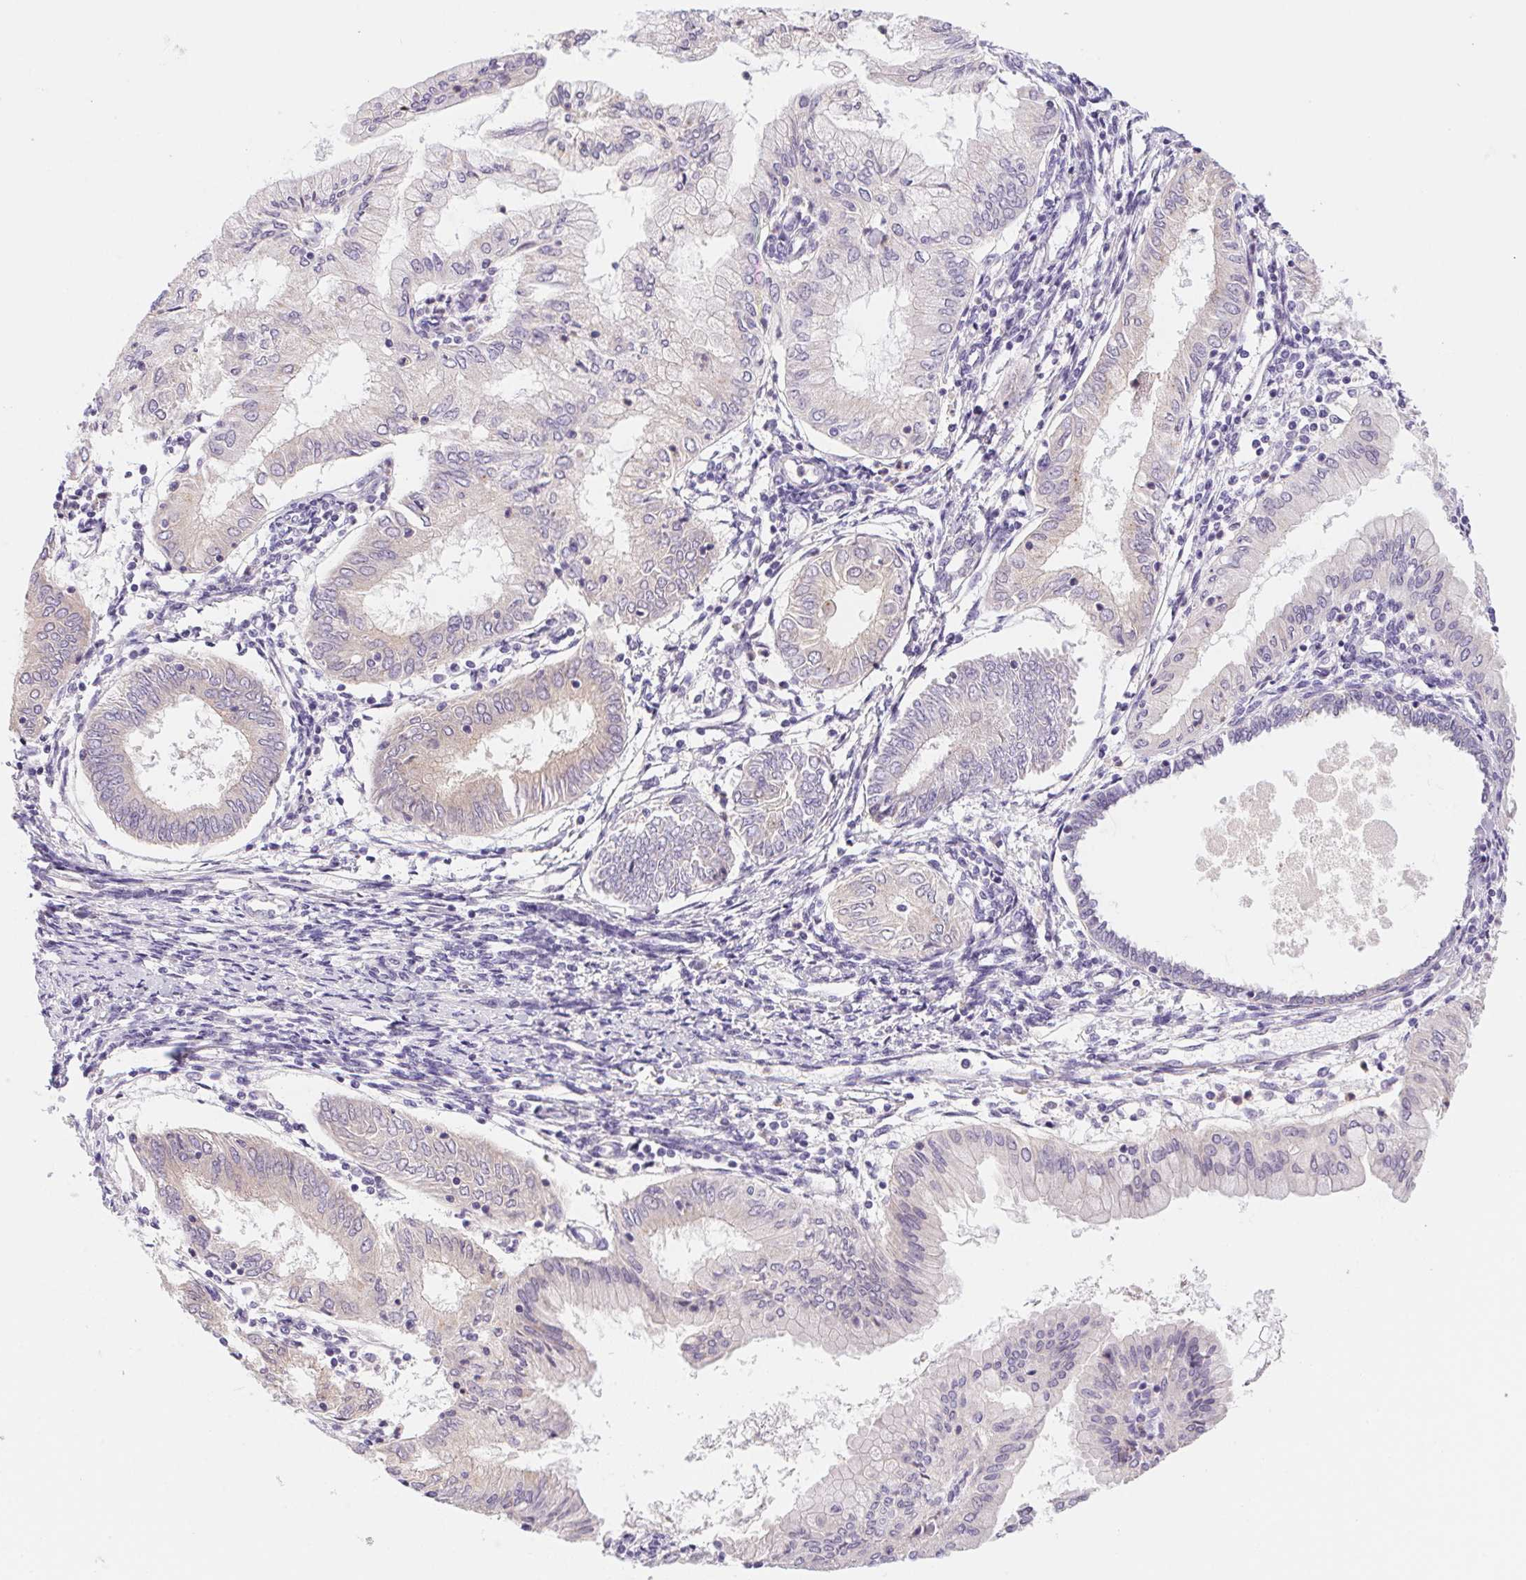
{"staining": {"intensity": "negative", "quantity": "none", "location": "none"}, "tissue": "endometrial cancer", "cell_type": "Tumor cells", "image_type": "cancer", "snomed": [{"axis": "morphology", "description": "Adenocarcinoma, NOS"}, {"axis": "topography", "description": "Endometrium"}], "caption": "A photomicrograph of human endometrial adenocarcinoma is negative for staining in tumor cells.", "gene": "PRKAA1", "patient": {"sex": "female", "age": 68}}